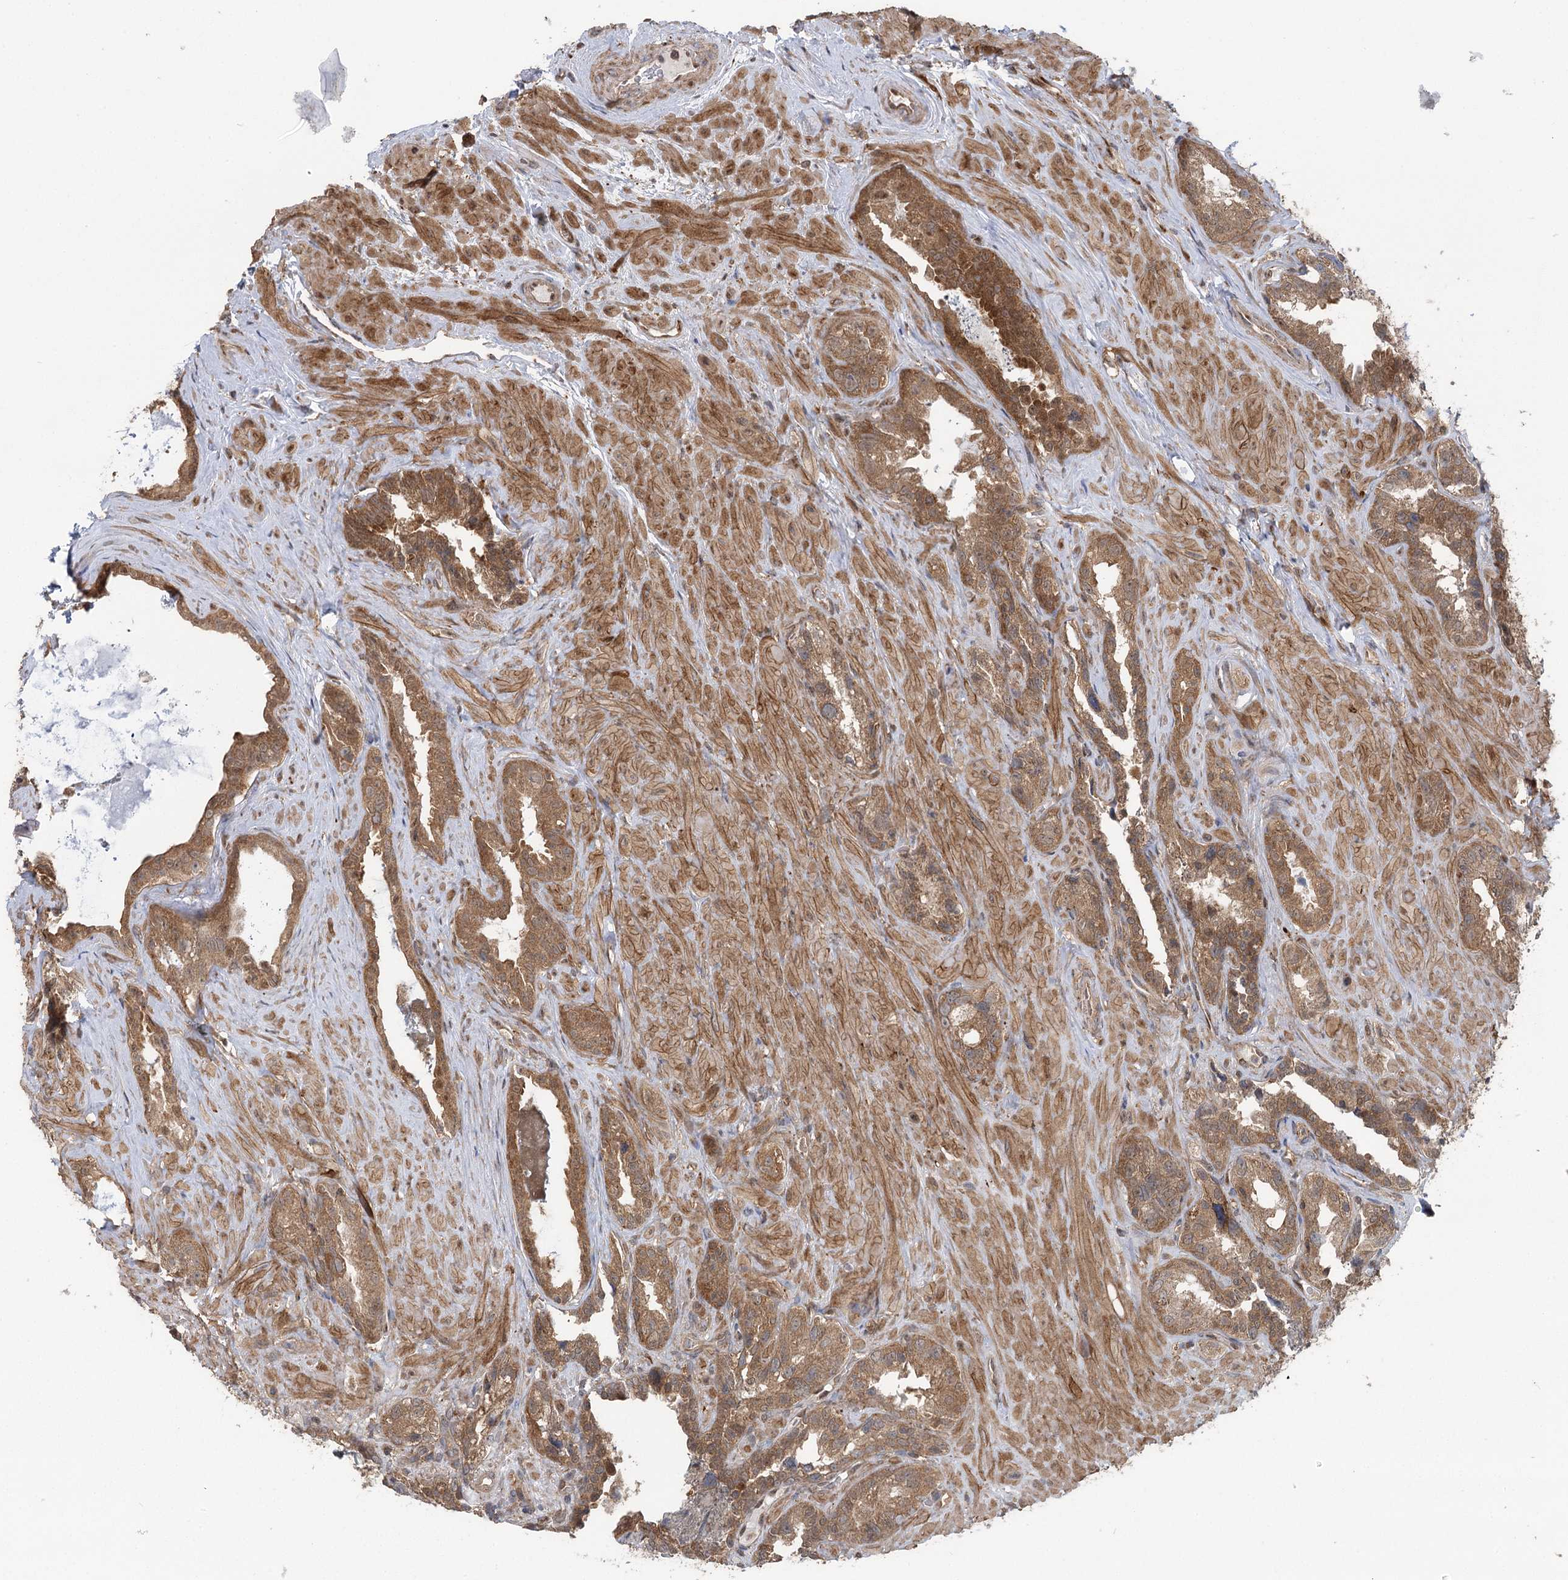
{"staining": {"intensity": "moderate", "quantity": ">75%", "location": "cytoplasmic/membranous"}, "tissue": "seminal vesicle", "cell_type": "Glandular cells", "image_type": "normal", "snomed": [{"axis": "morphology", "description": "Normal tissue, NOS"}, {"axis": "topography", "description": "Seminal veicle"}, {"axis": "topography", "description": "Peripheral nerve tissue"}], "caption": "A medium amount of moderate cytoplasmic/membranous staining is identified in about >75% of glandular cells in benign seminal vesicle. (DAB (3,3'-diaminobenzidine) IHC with brightfield microscopy, high magnification).", "gene": "C12orf4", "patient": {"sex": "male", "age": 67}}